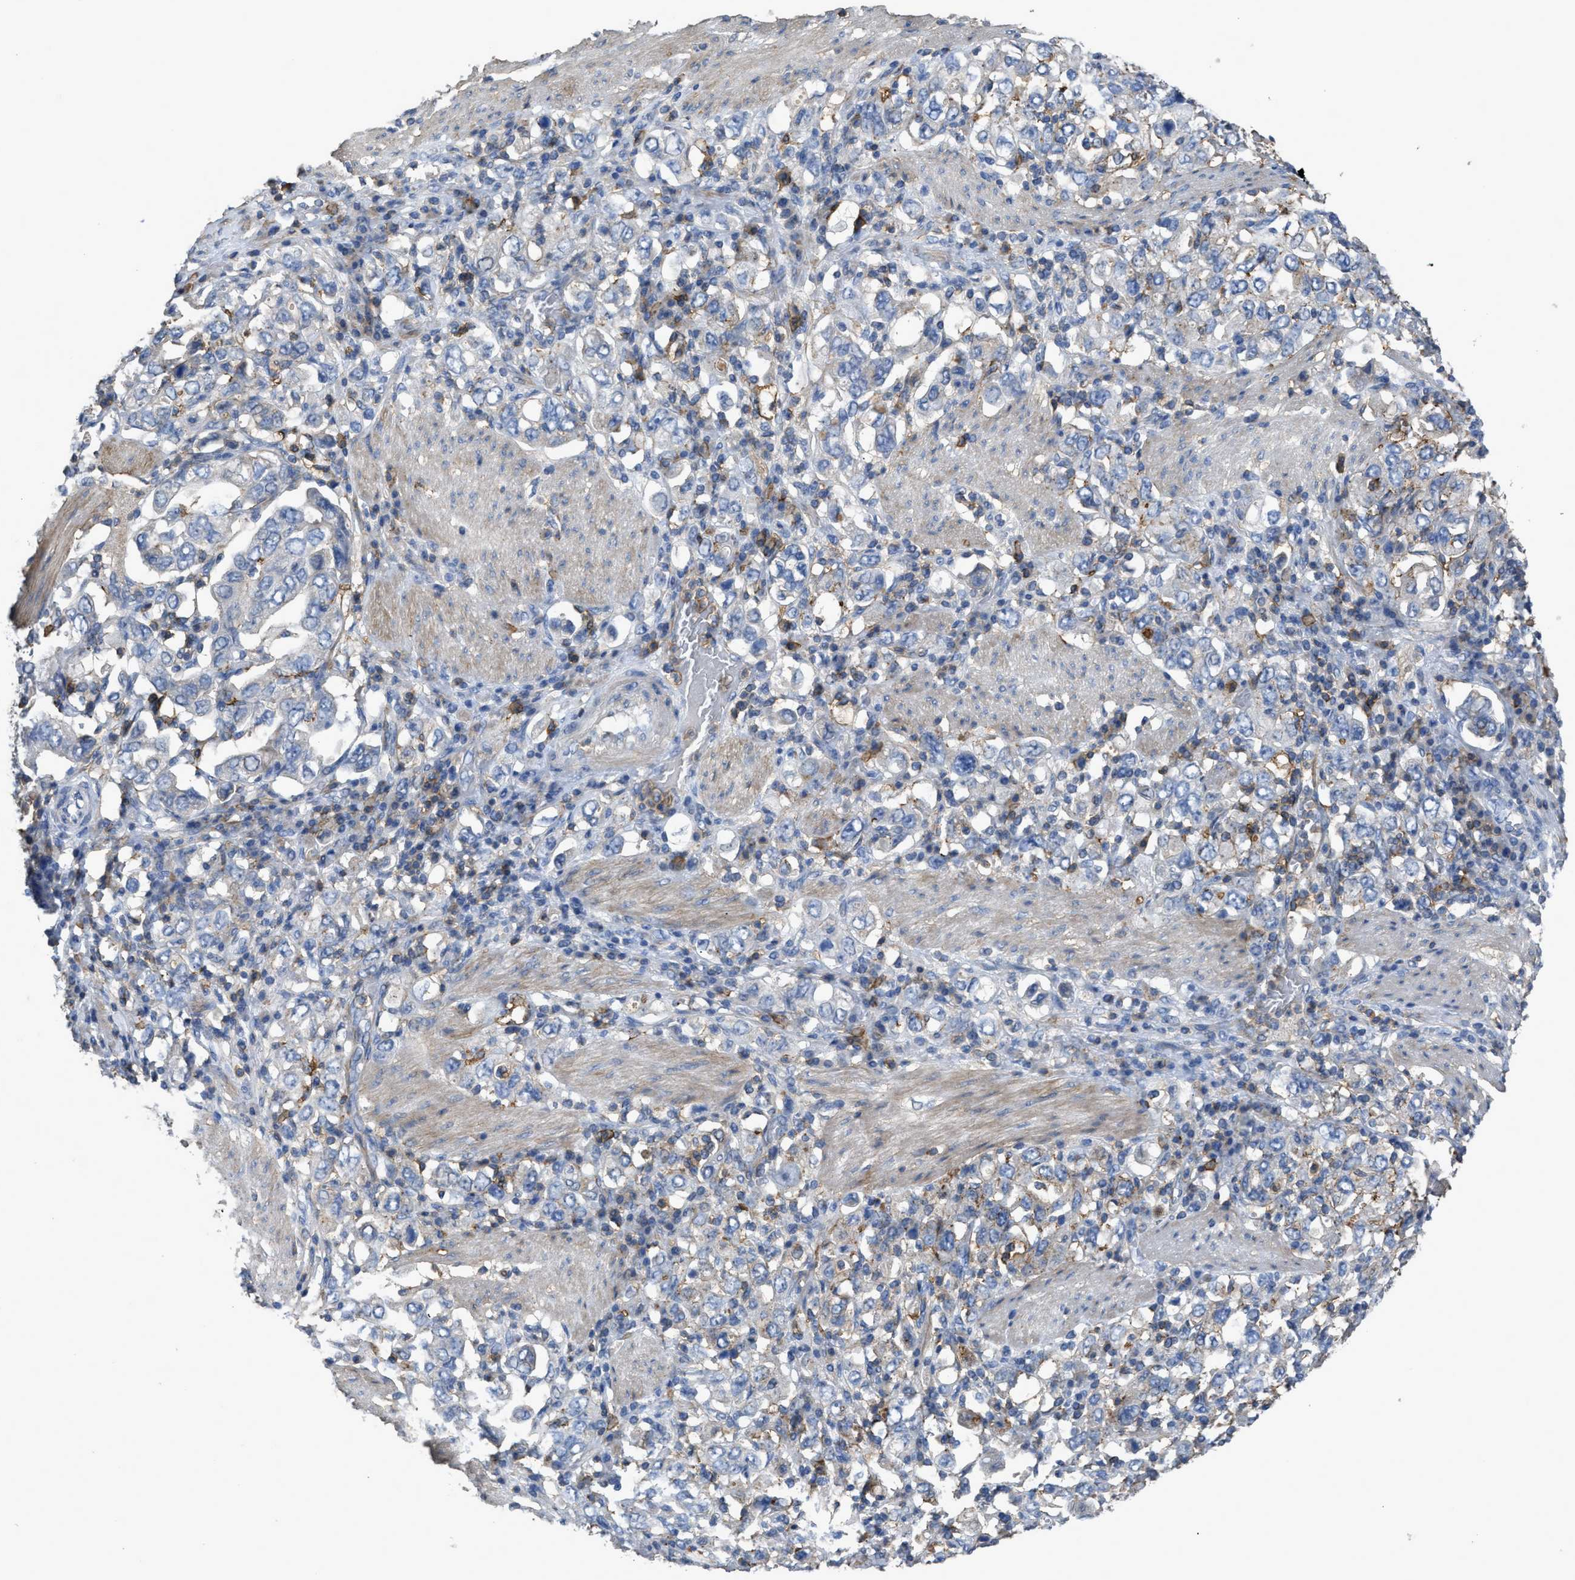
{"staining": {"intensity": "negative", "quantity": "none", "location": "none"}, "tissue": "stomach cancer", "cell_type": "Tumor cells", "image_type": "cancer", "snomed": [{"axis": "morphology", "description": "Adenocarcinoma, NOS"}, {"axis": "topography", "description": "Stomach, upper"}], "caption": "Human stomach cancer stained for a protein using immunohistochemistry displays no positivity in tumor cells.", "gene": "OR51E1", "patient": {"sex": "male", "age": 62}}